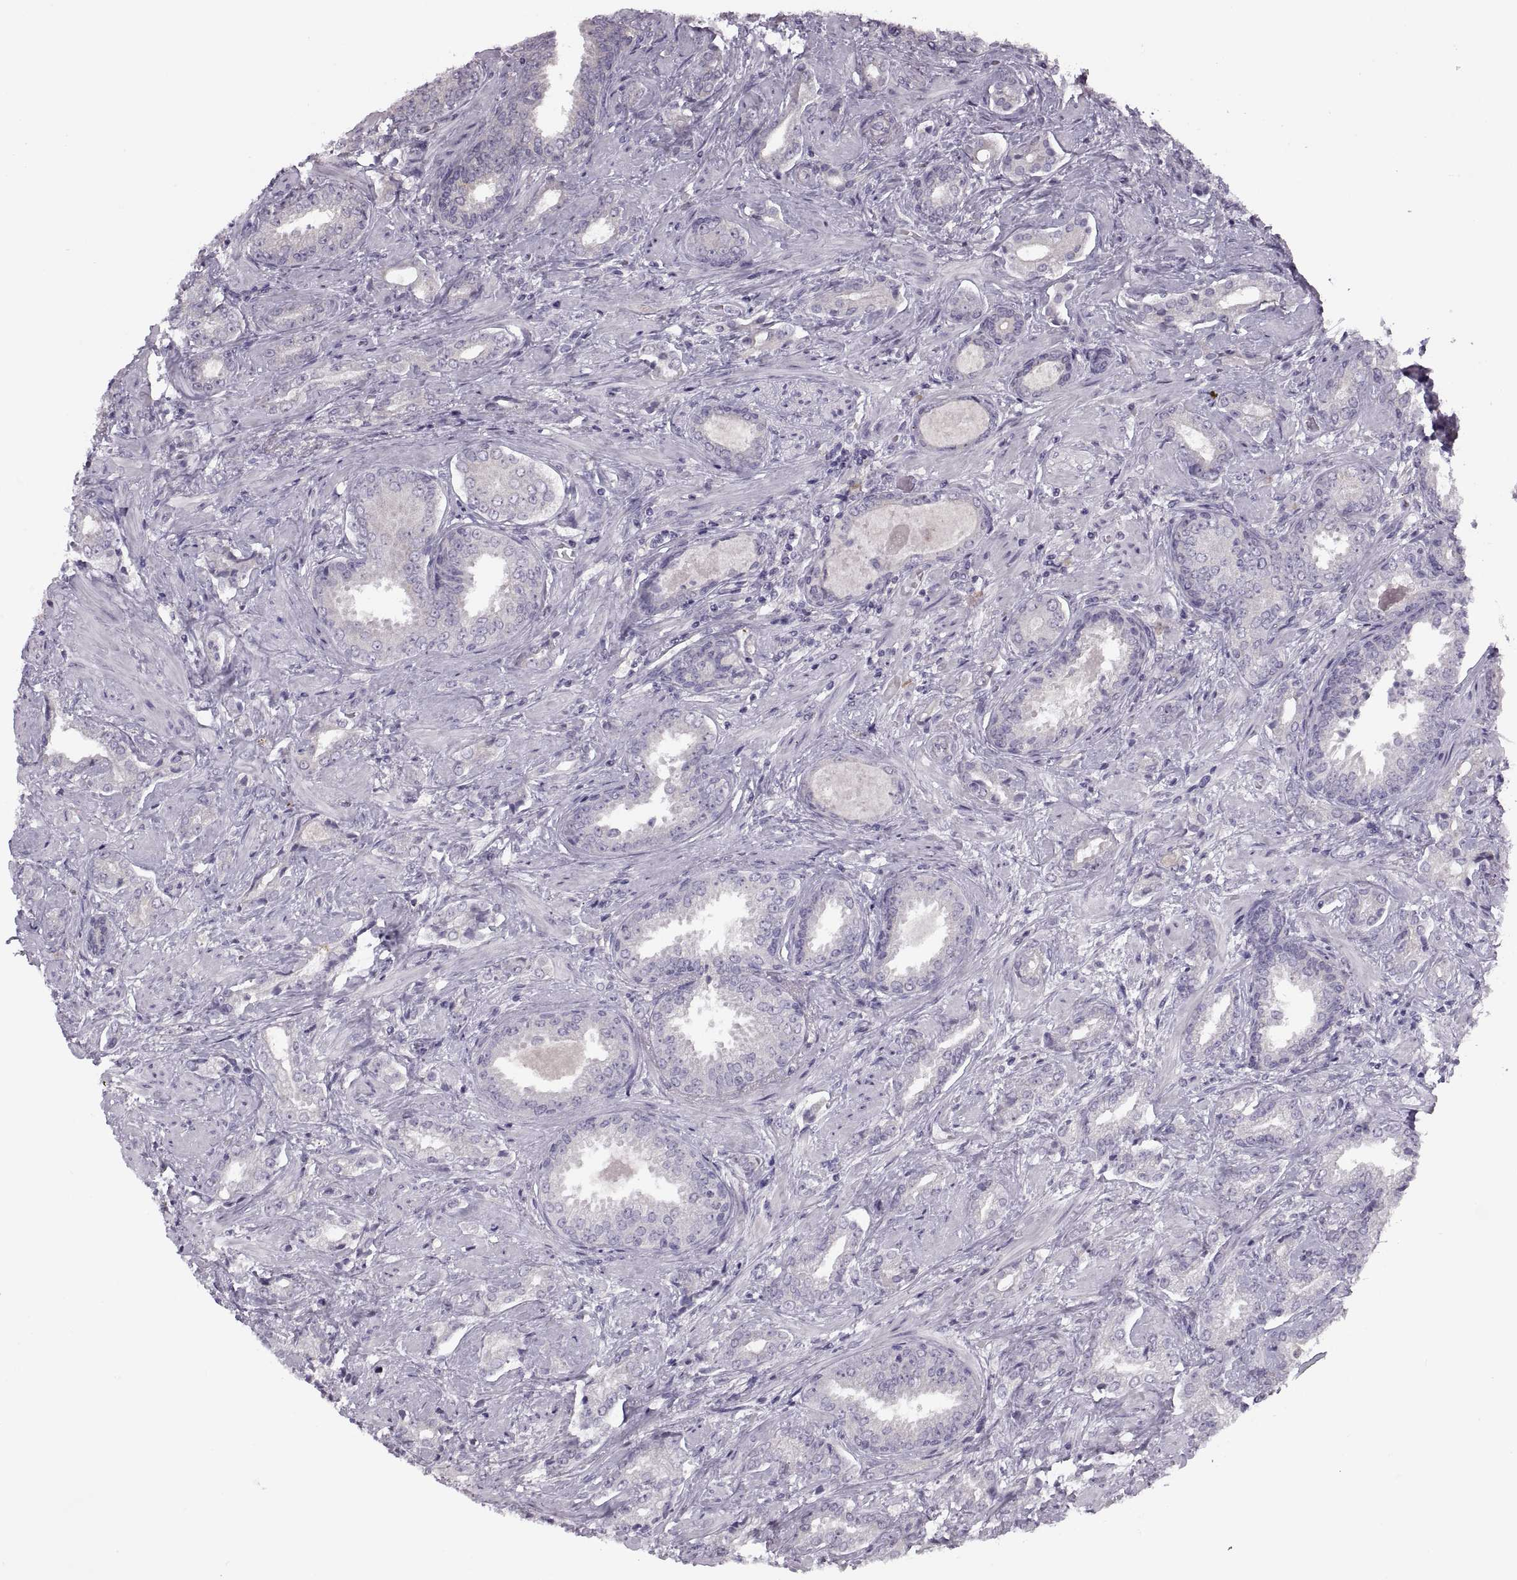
{"staining": {"intensity": "negative", "quantity": "none", "location": "none"}, "tissue": "prostate cancer", "cell_type": "Tumor cells", "image_type": "cancer", "snomed": [{"axis": "morphology", "description": "Adenocarcinoma, Low grade"}, {"axis": "topography", "description": "Prostate"}], "caption": "Immunohistochemistry histopathology image of human prostate adenocarcinoma (low-grade) stained for a protein (brown), which reveals no expression in tumor cells.", "gene": "H2AP", "patient": {"sex": "male", "age": 61}}